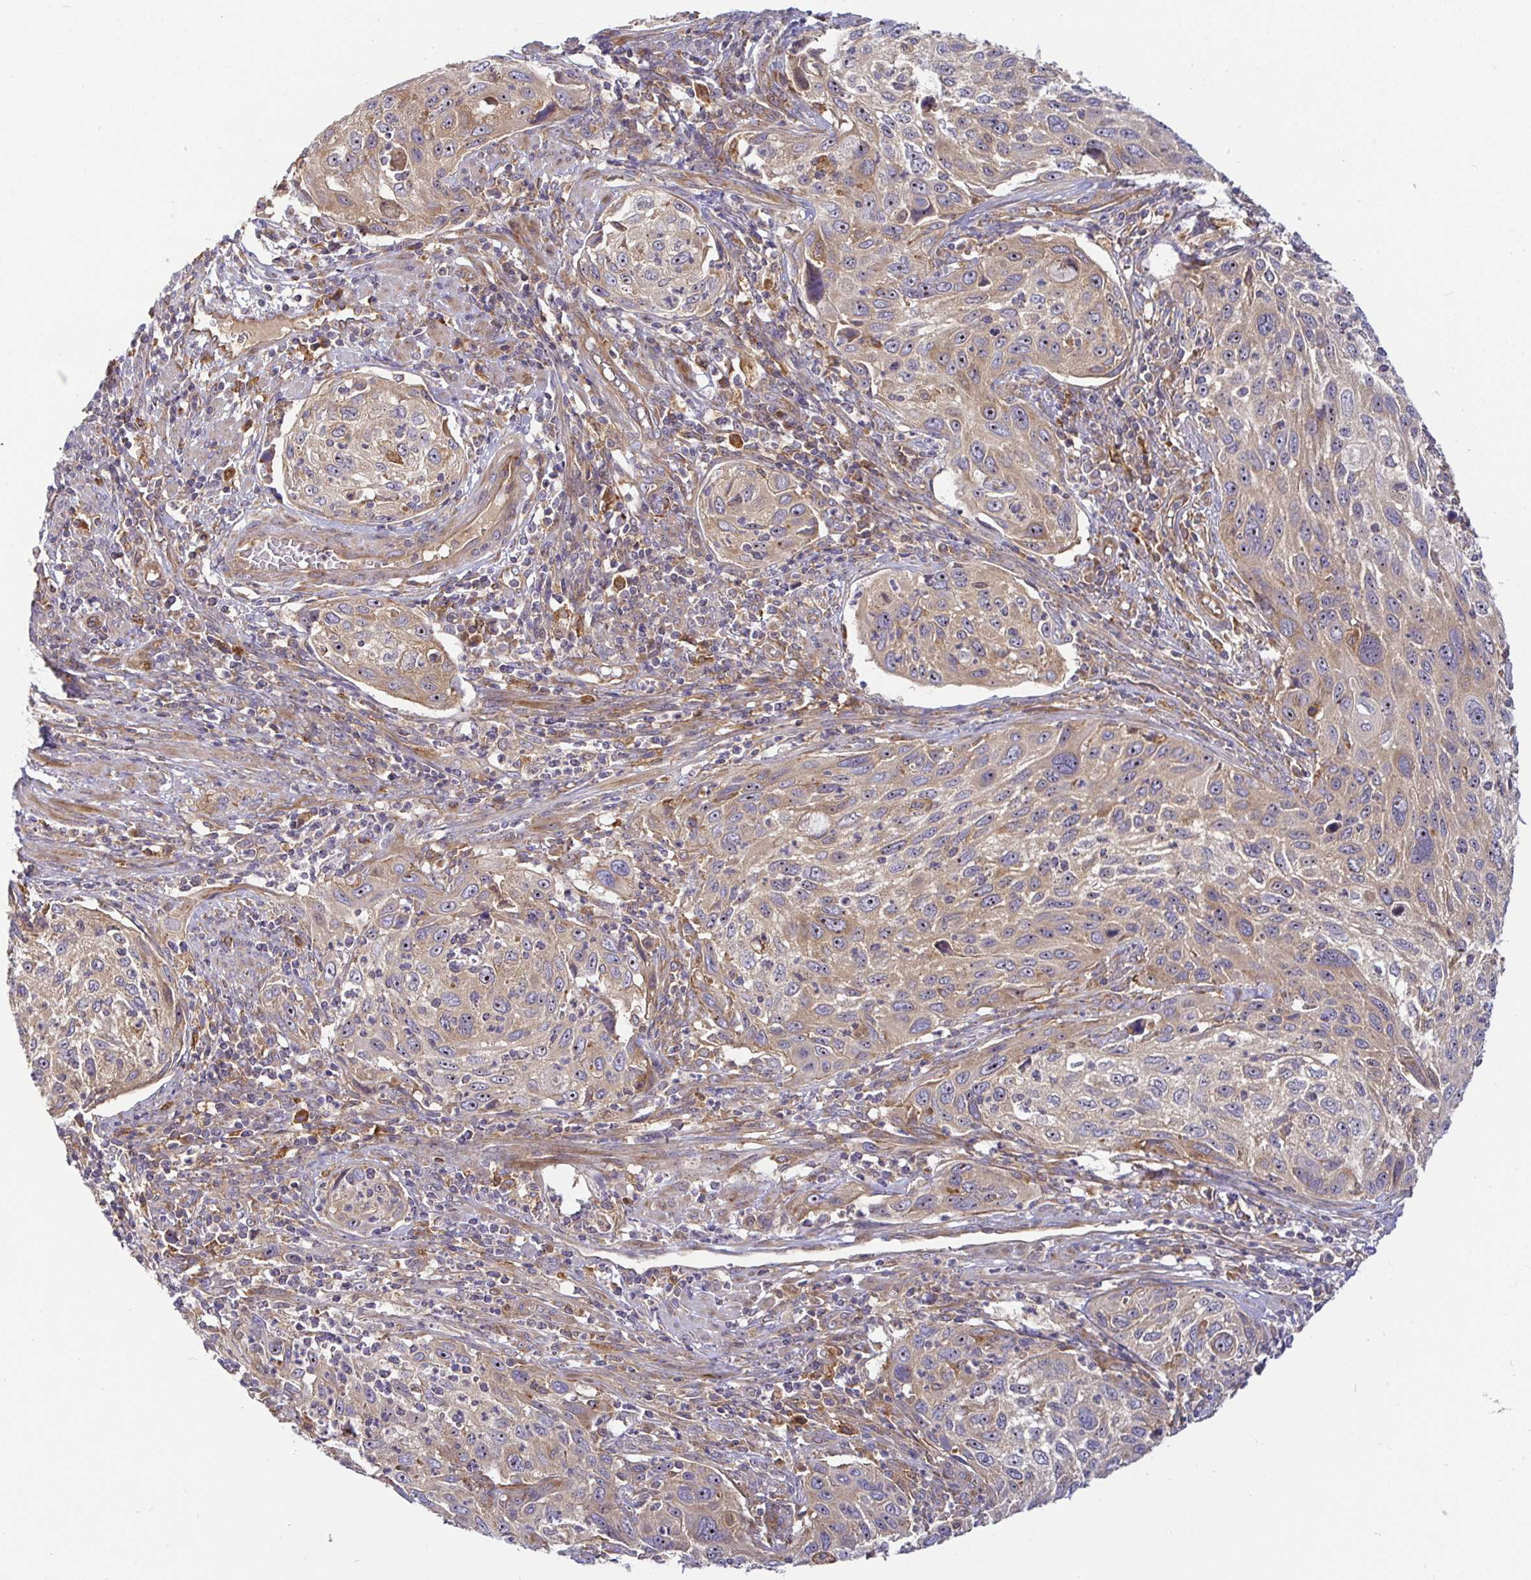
{"staining": {"intensity": "weak", "quantity": "25%-75%", "location": "cytoplasmic/membranous"}, "tissue": "cervical cancer", "cell_type": "Tumor cells", "image_type": "cancer", "snomed": [{"axis": "morphology", "description": "Squamous cell carcinoma, NOS"}, {"axis": "topography", "description": "Cervix"}], "caption": "Protein staining shows weak cytoplasmic/membranous expression in about 25%-75% of tumor cells in cervical cancer (squamous cell carcinoma).", "gene": "SNX8", "patient": {"sex": "female", "age": 70}}